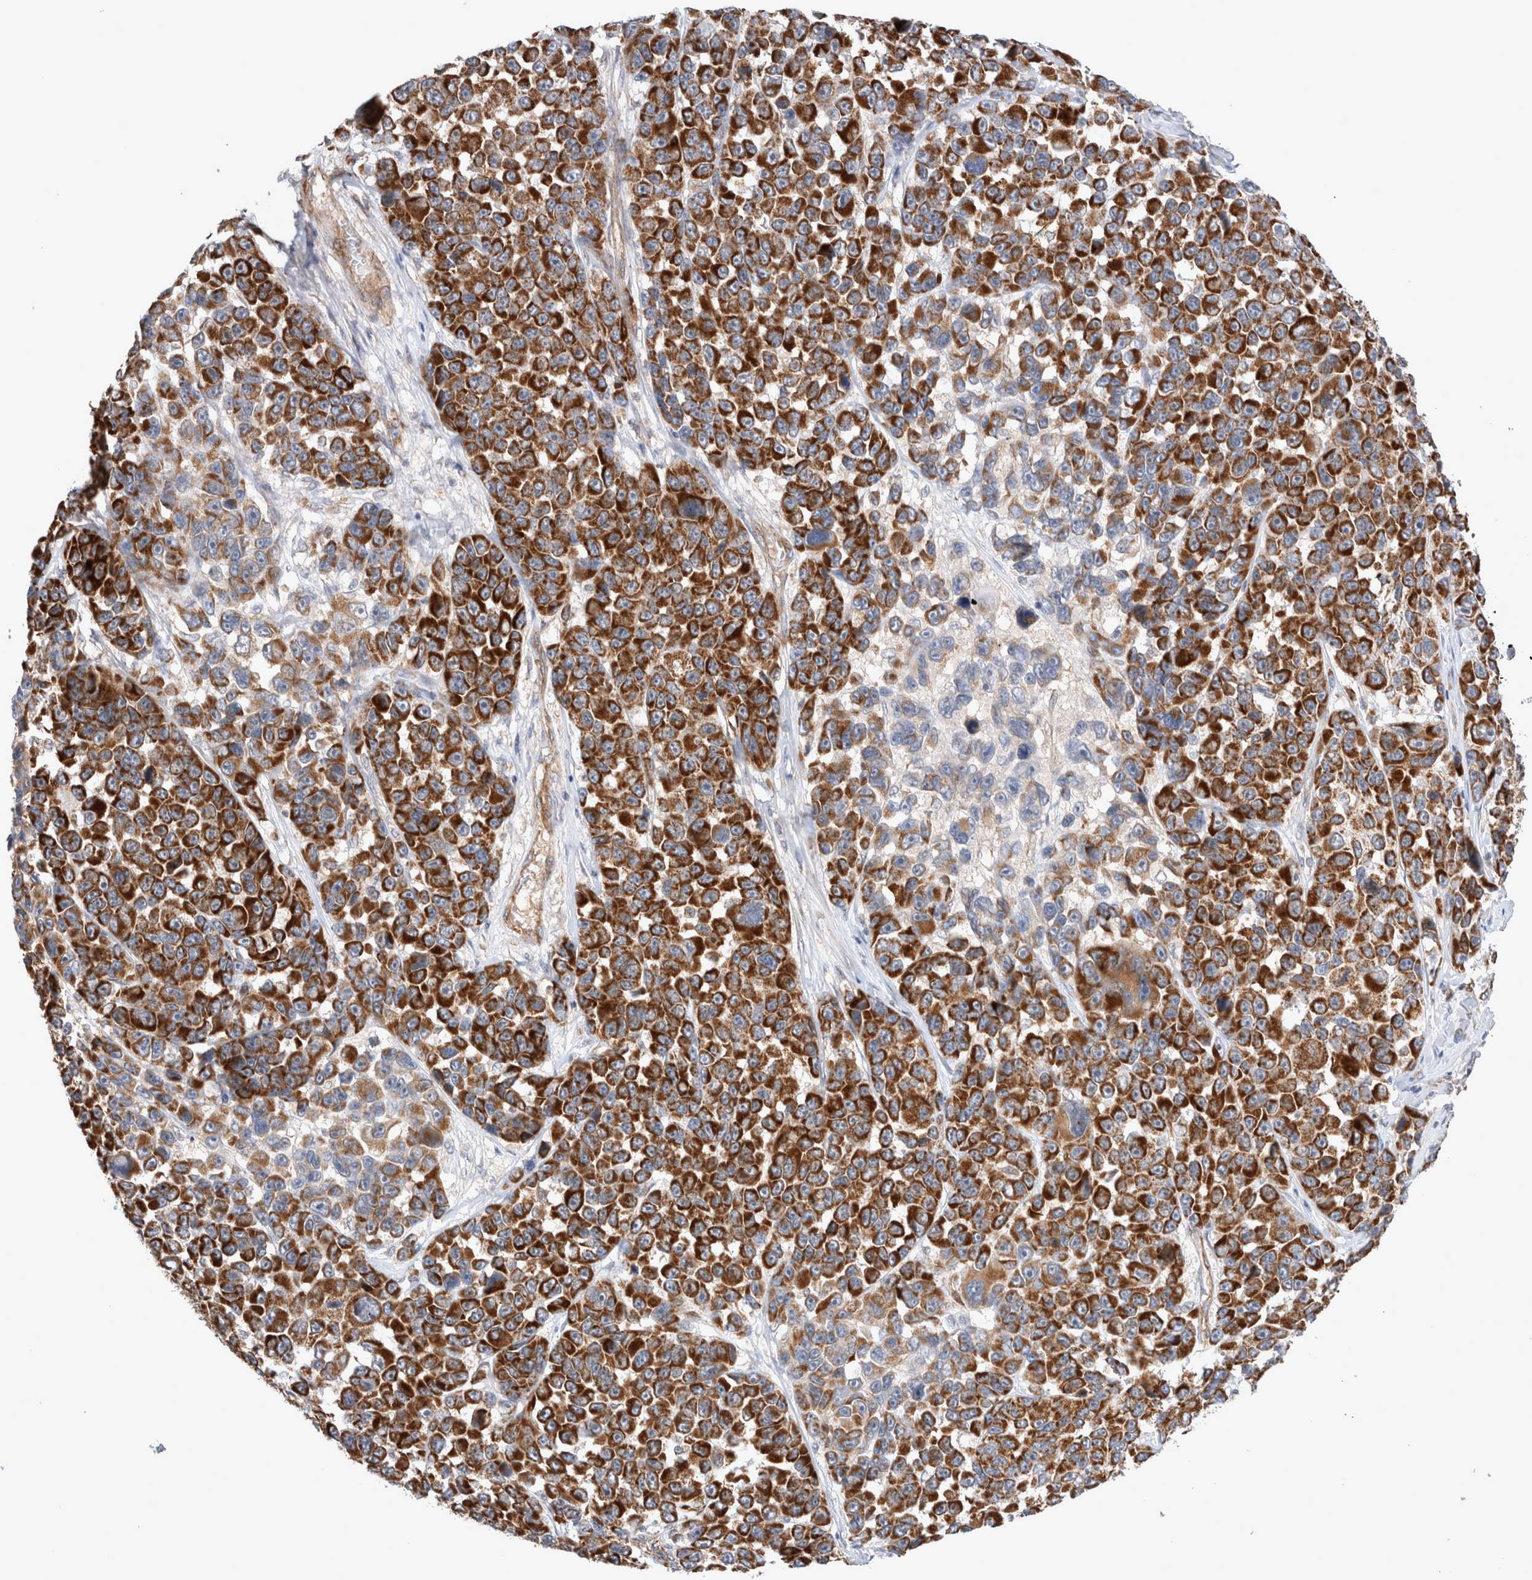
{"staining": {"intensity": "strong", "quantity": ">75%", "location": "cytoplasmic/membranous"}, "tissue": "melanoma", "cell_type": "Tumor cells", "image_type": "cancer", "snomed": [{"axis": "morphology", "description": "Malignant melanoma, NOS"}, {"axis": "topography", "description": "Skin"}], "caption": "Malignant melanoma stained with a protein marker displays strong staining in tumor cells.", "gene": "MRPS28", "patient": {"sex": "male", "age": 53}}